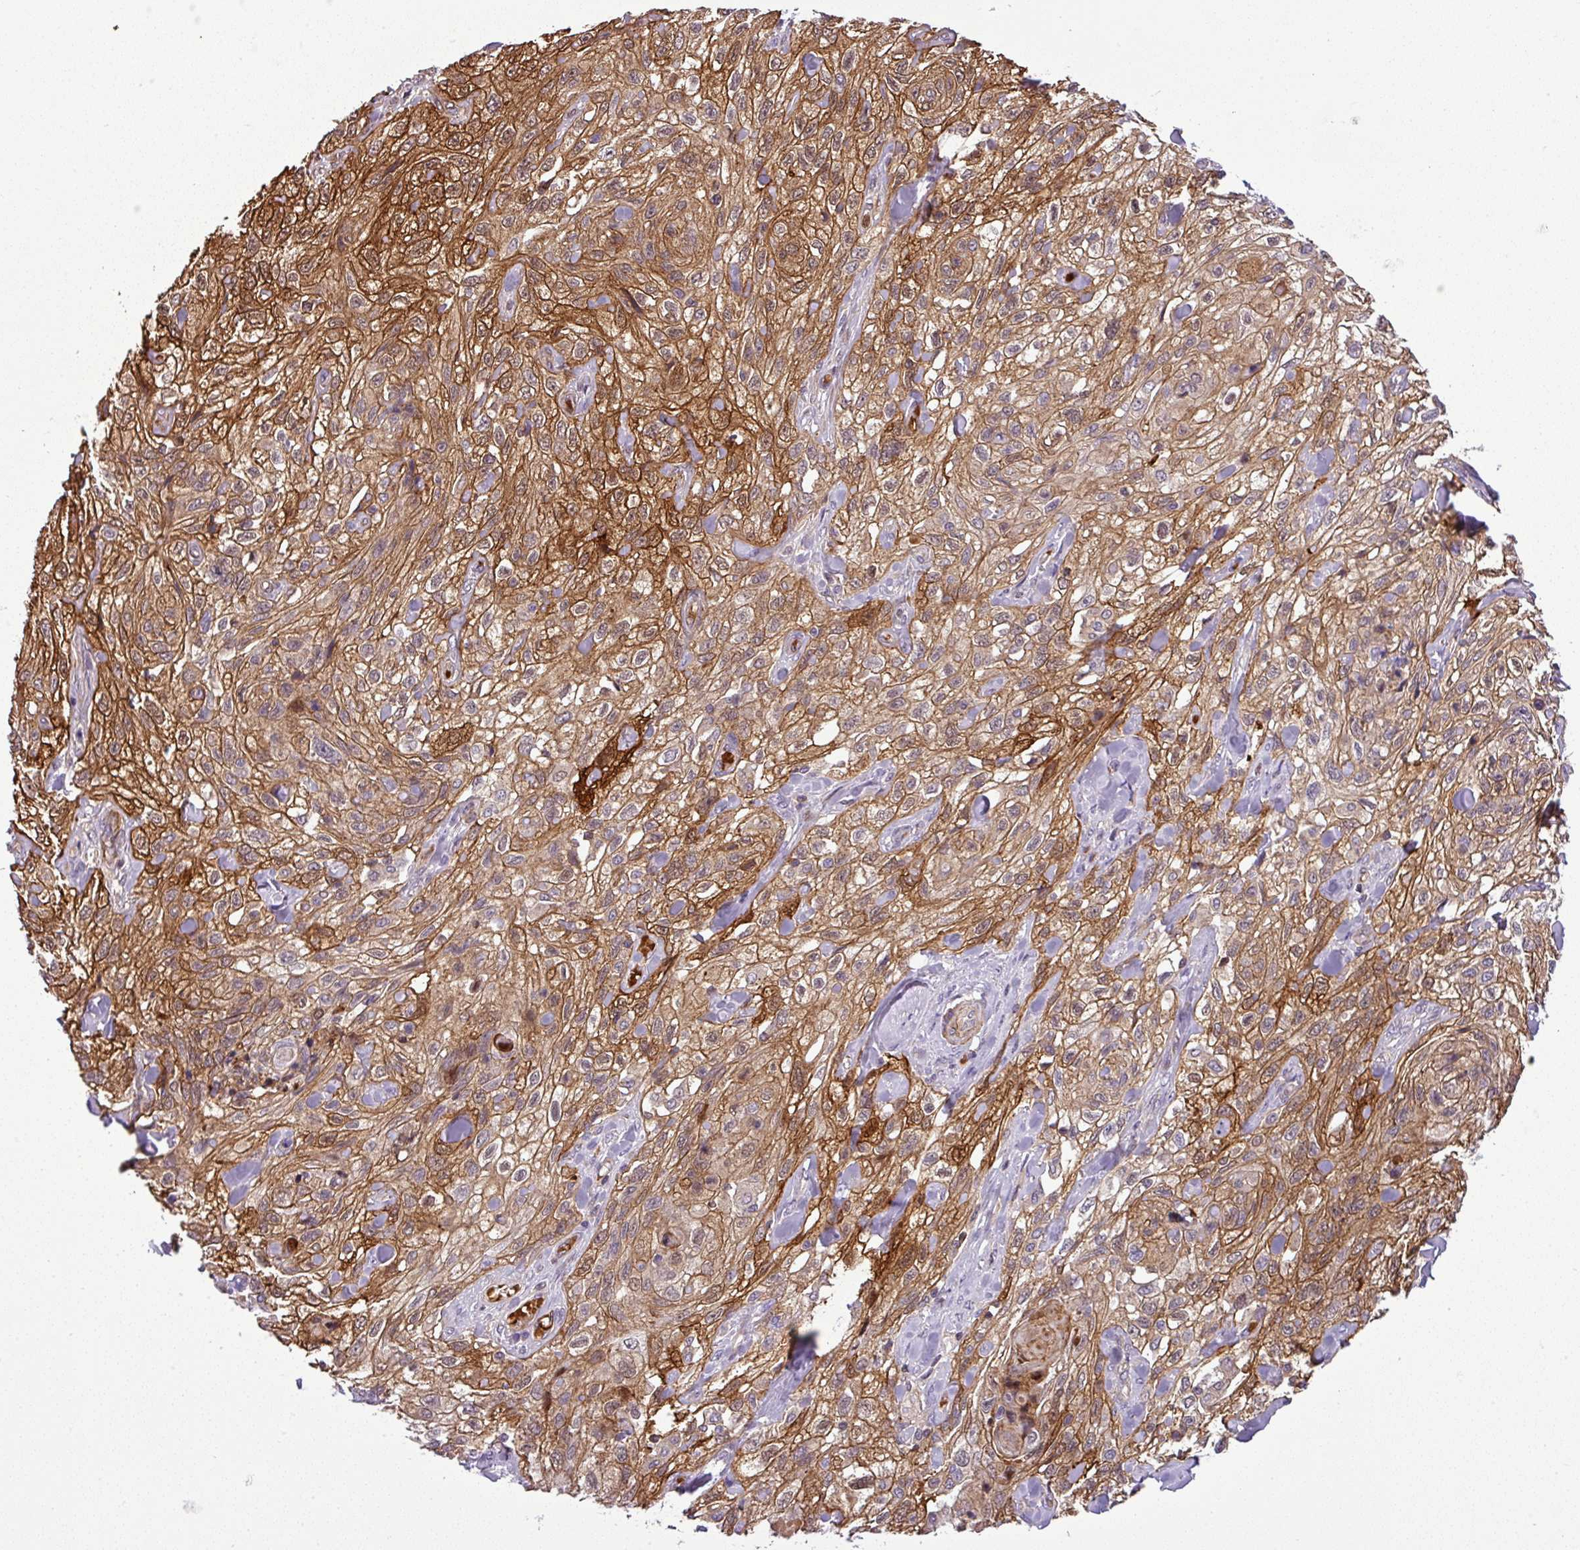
{"staining": {"intensity": "moderate", "quantity": ">75%", "location": "cytoplasmic/membranous,nuclear"}, "tissue": "skin cancer", "cell_type": "Tumor cells", "image_type": "cancer", "snomed": [{"axis": "morphology", "description": "Squamous cell carcinoma, NOS"}, {"axis": "topography", "description": "Skin"}, {"axis": "topography", "description": "Vulva"}], "caption": "Protein expression analysis of skin squamous cell carcinoma reveals moderate cytoplasmic/membranous and nuclear expression in approximately >75% of tumor cells. Using DAB (3,3'-diaminobenzidine) (brown) and hematoxylin (blue) stains, captured at high magnification using brightfield microscopy.", "gene": "NBEAL2", "patient": {"sex": "female", "age": 86}}